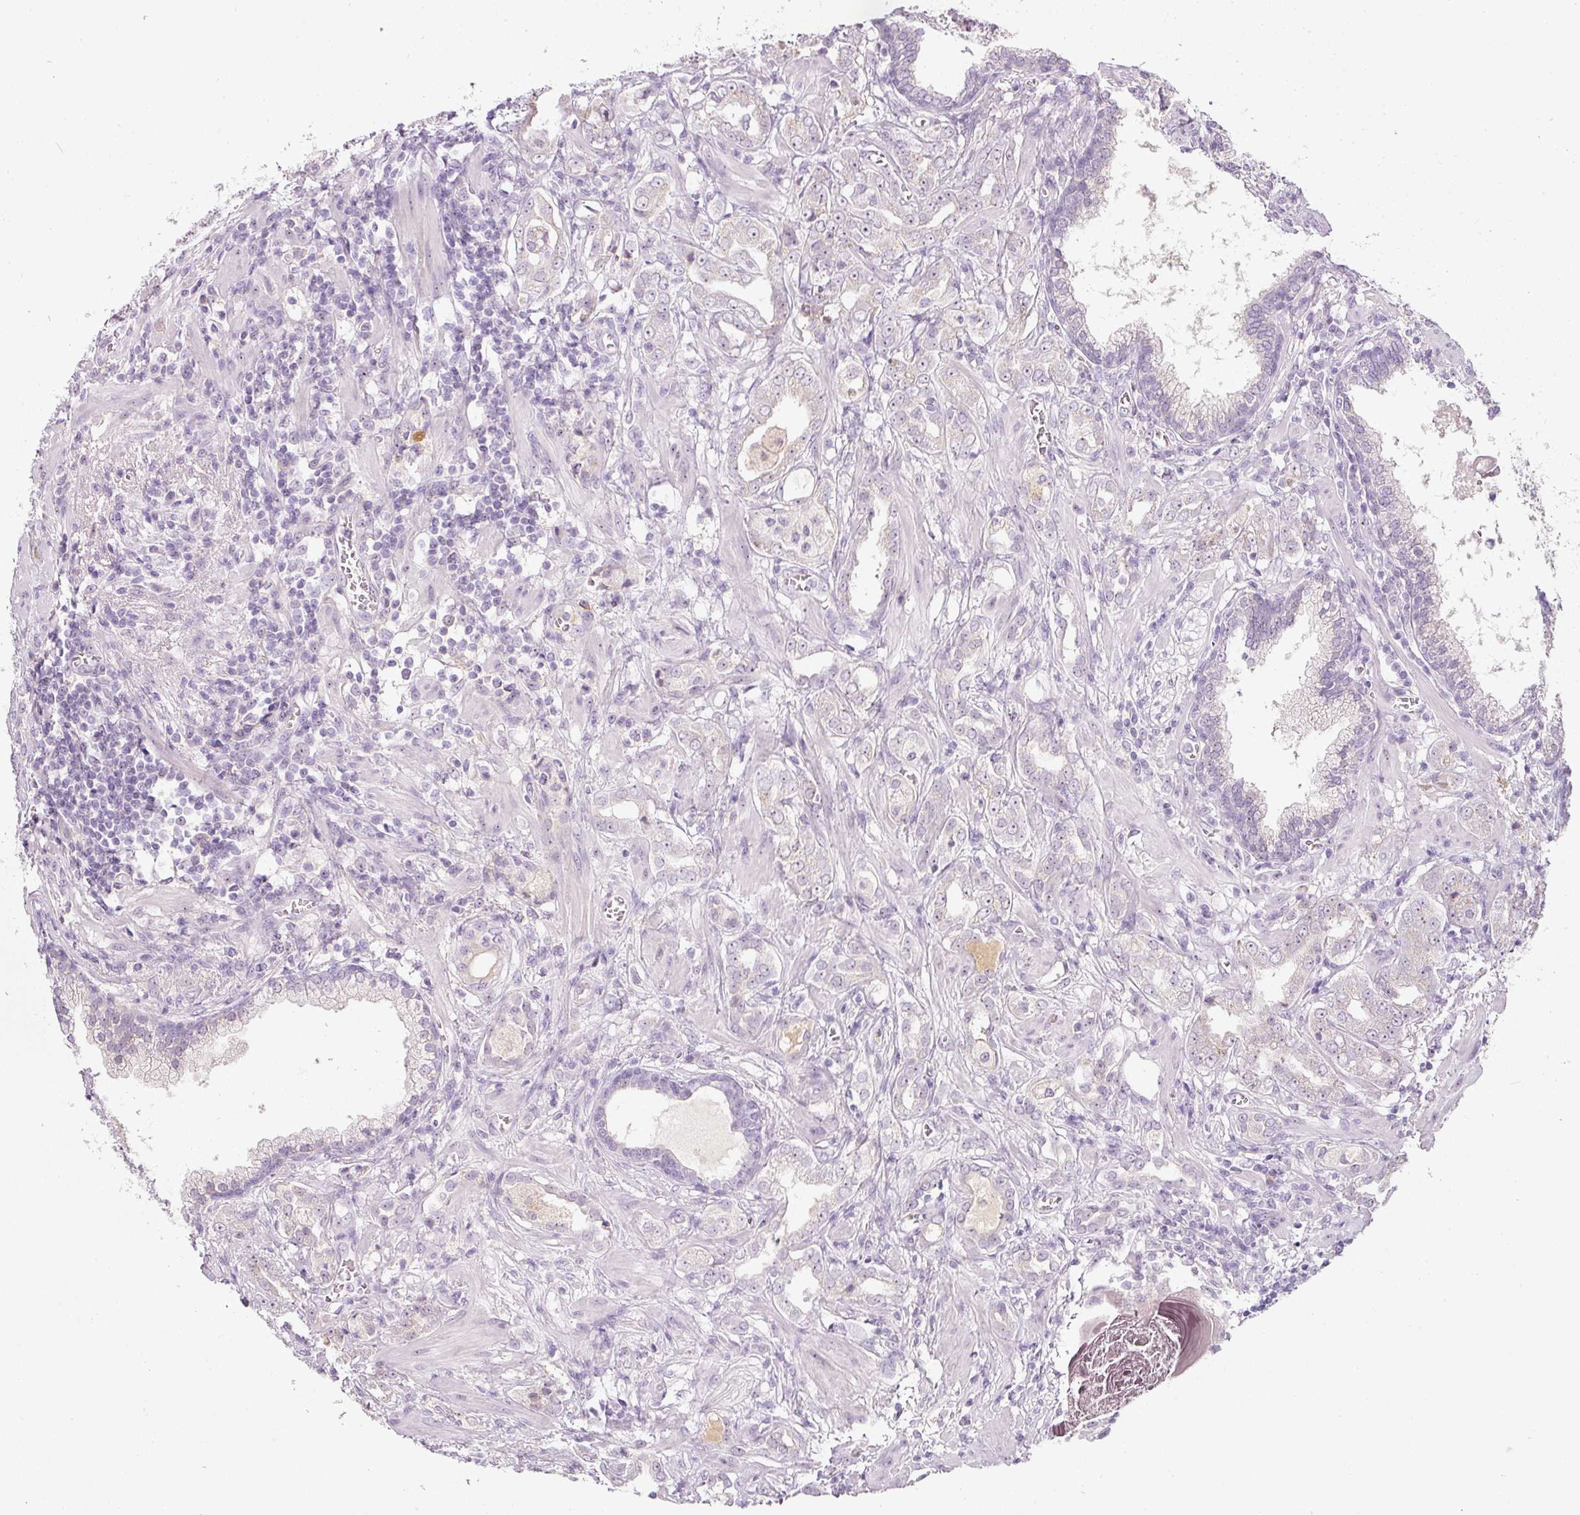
{"staining": {"intensity": "negative", "quantity": "none", "location": "none"}, "tissue": "prostate cancer", "cell_type": "Tumor cells", "image_type": "cancer", "snomed": [{"axis": "morphology", "description": "Adenocarcinoma, High grade"}, {"axis": "topography", "description": "Prostate"}], "caption": "Tumor cells are negative for brown protein staining in high-grade adenocarcinoma (prostate).", "gene": "TMEM37", "patient": {"sex": "male", "age": 63}}